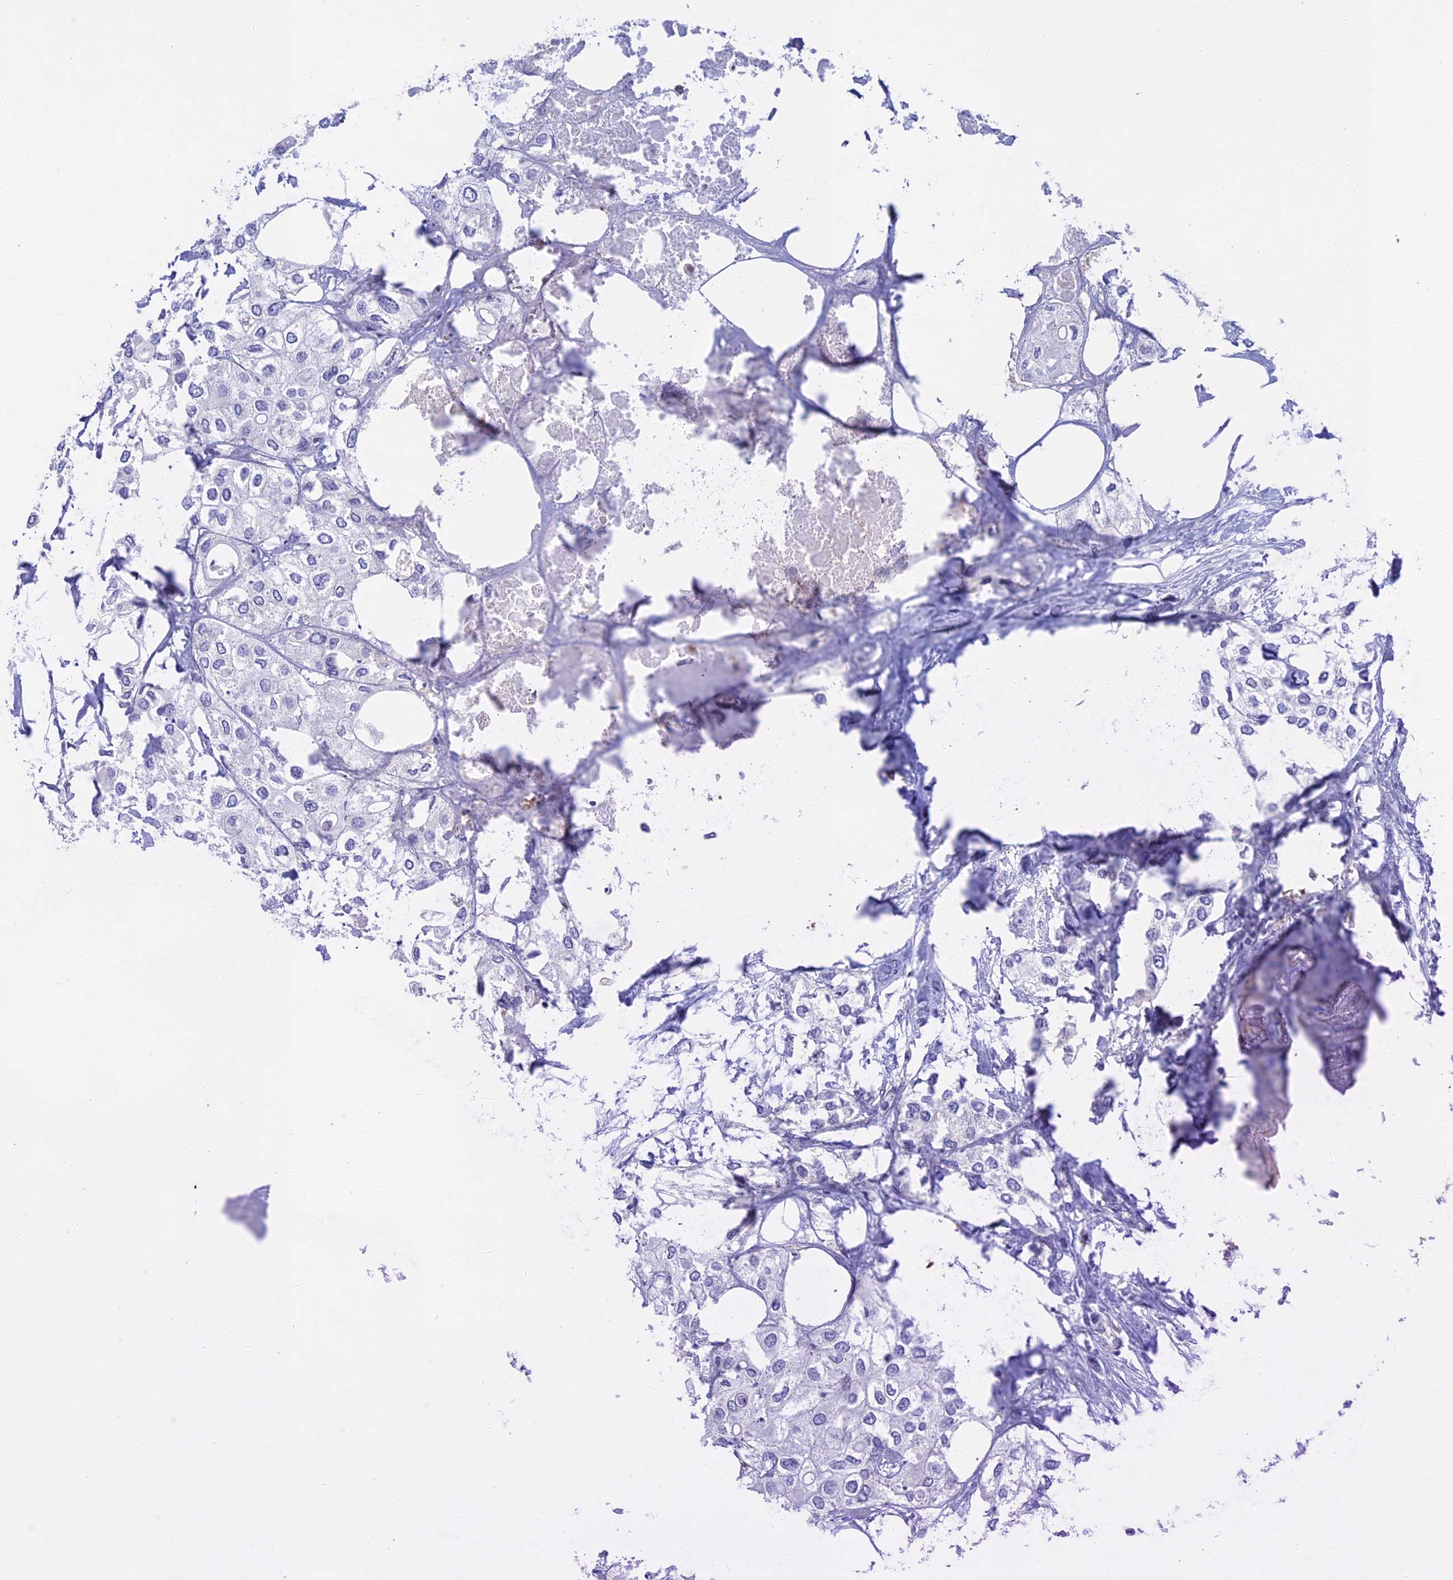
{"staining": {"intensity": "negative", "quantity": "none", "location": "none"}, "tissue": "urothelial cancer", "cell_type": "Tumor cells", "image_type": "cancer", "snomed": [{"axis": "morphology", "description": "Urothelial carcinoma, High grade"}, {"axis": "topography", "description": "Urinary bladder"}], "caption": "The IHC photomicrograph has no significant expression in tumor cells of urothelial cancer tissue.", "gene": "SLC2A6", "patient": {"sex": "male", "age": 64}}